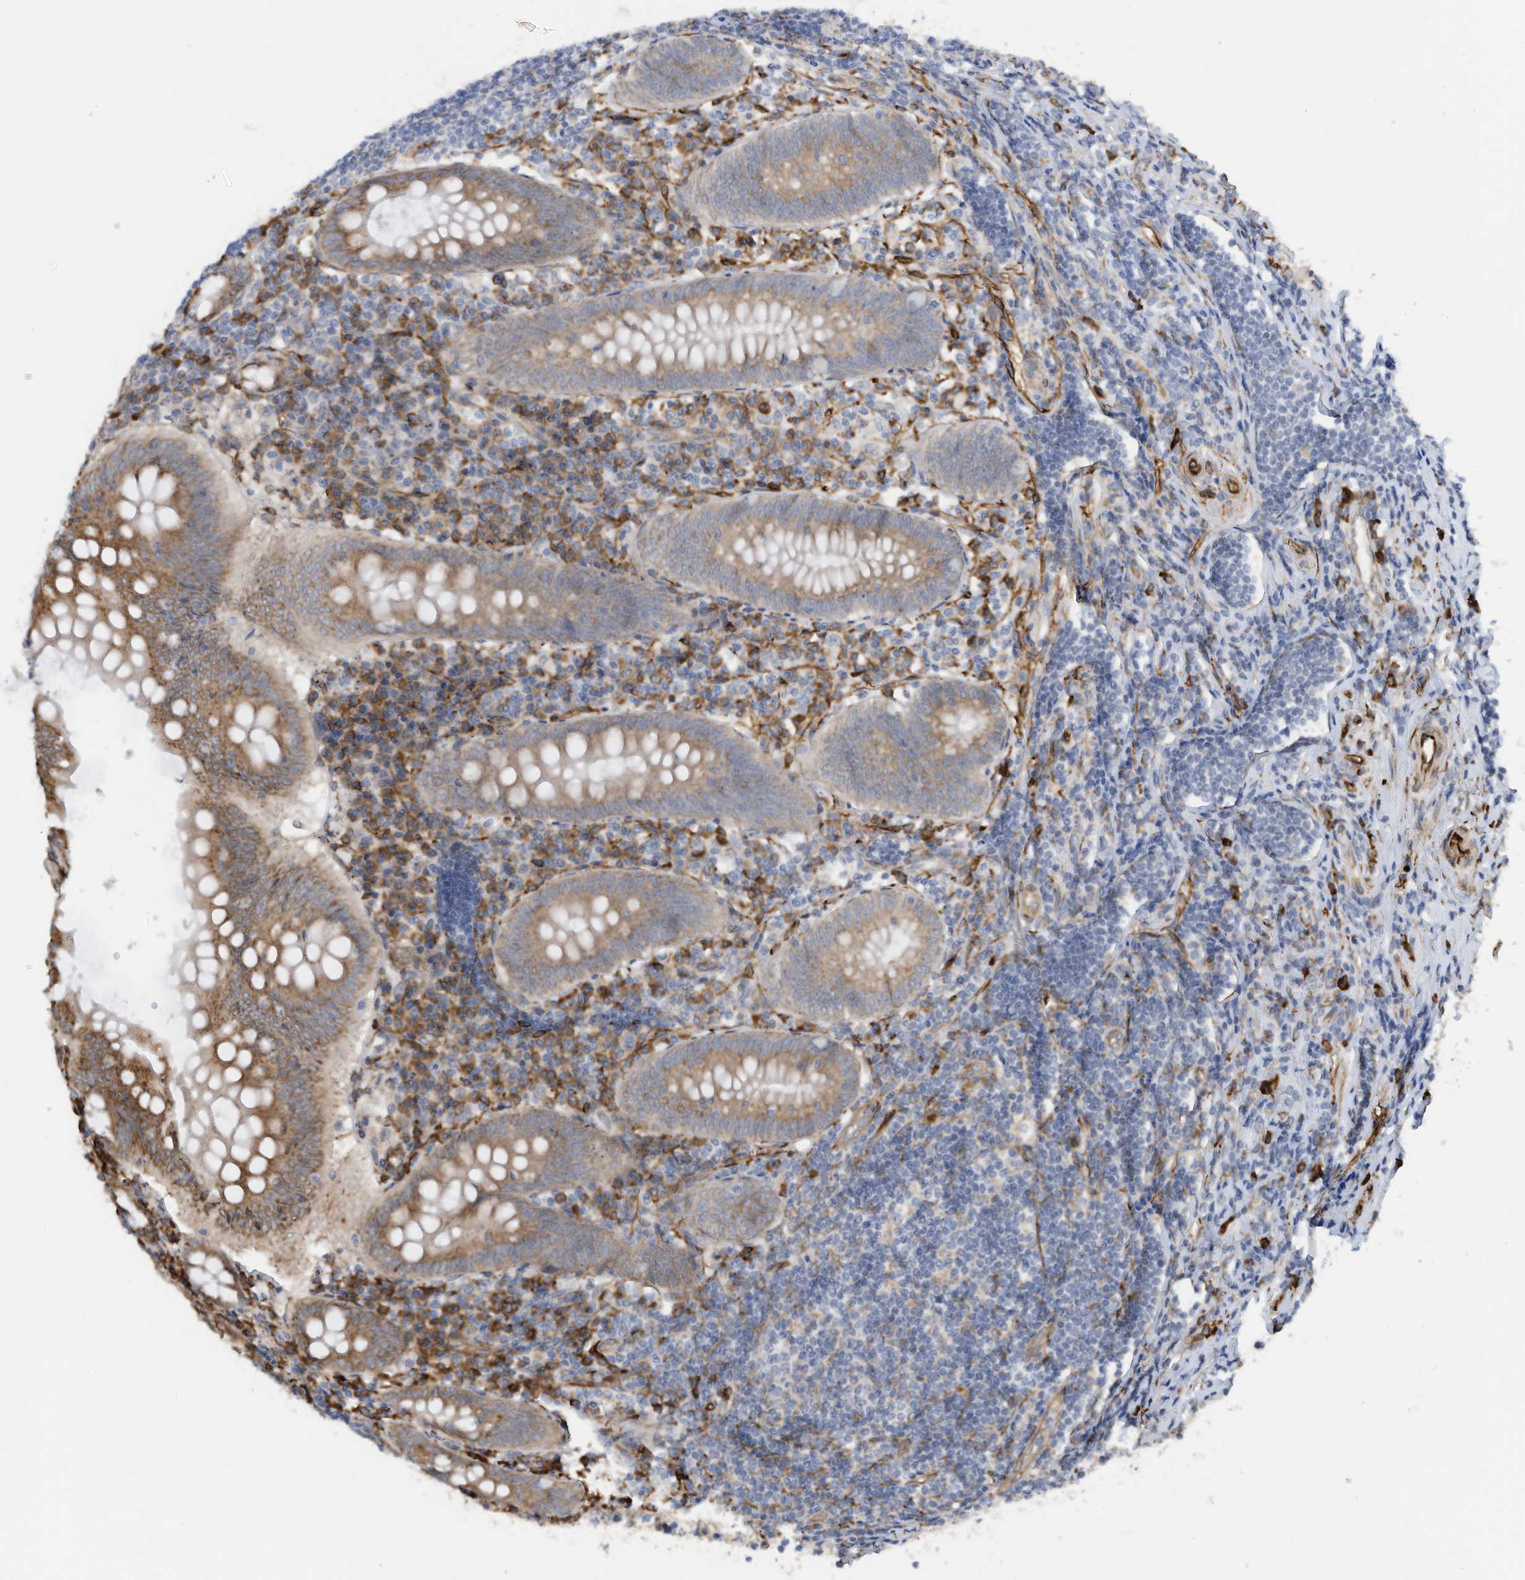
{"staining": {"intensity": "moderate", "quantity": ">75%", "location": "cytoplasmic/membranous"}, "tissue": "appendix", "cell_type": "Glandular cells", "image_type": "normal", "snomed": [{"axis": "morphology", "description": "Normal tissue, NOS"}, {"axis": "topography", "description": "Appendix"}], "caption": "This photomicrograph shows immunohistochemistry staining of normal appendix, with medium moderate cytoplasmic/membranous staining in about >75% of glandular cells.", "gene": "ZBTB45", "patient": {"sex": "female", "age": 54}}